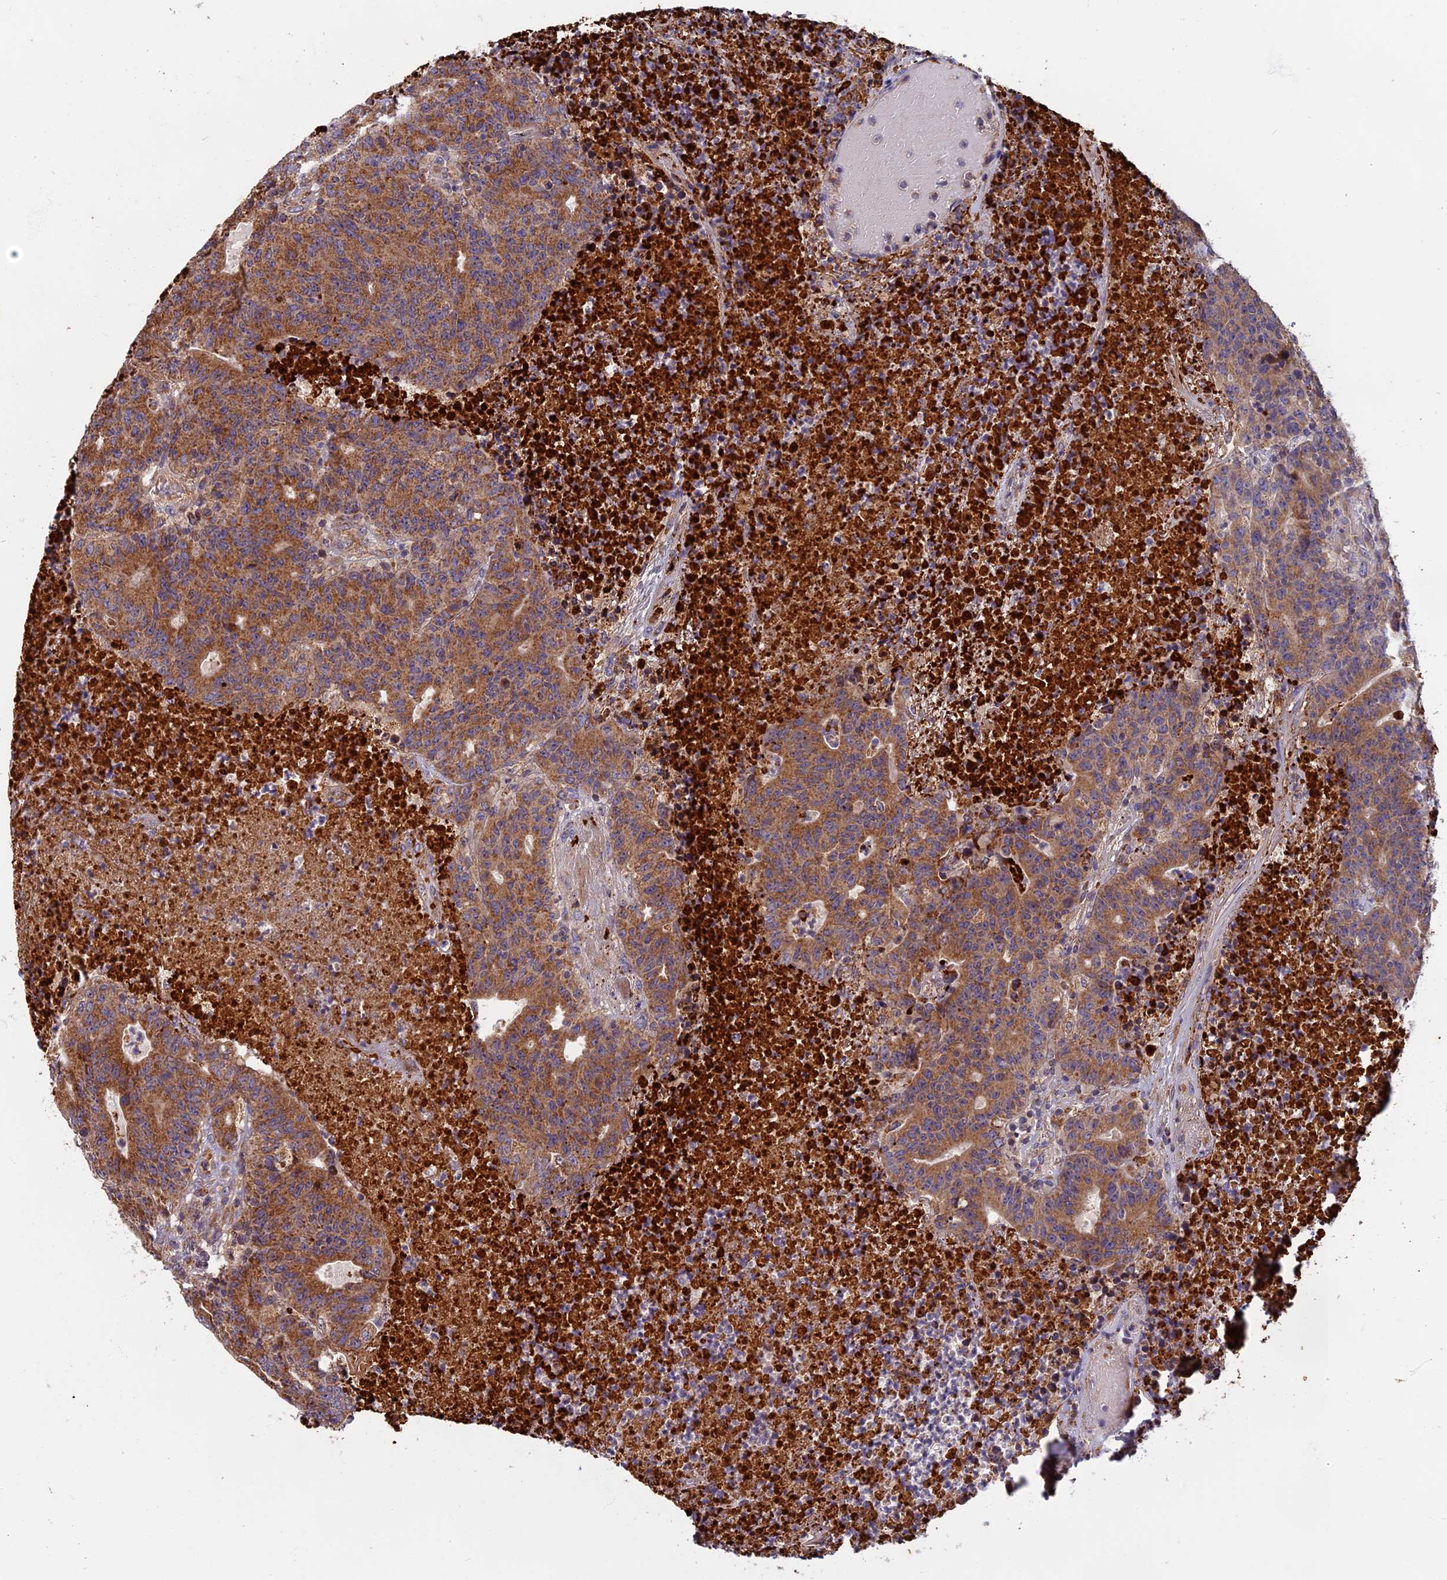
{"staining": {"intensity": "moderate", "quantity": ">75%", "location": "cytoplasmic/membranous"}, "tissue": "colorectal cancer", "cell_type": "Tumor cells", "image_type": "cancer", "snomed": [{"axis": "morphology", "description": "Adenocarcinoma, NOS"}, {"axis": "topography", "description": "Colon"}], "caption": "IHC image of colorectal cancer stained for a protein (brown), which shows medium levels of moderate cytoplasmic/membranous positivity in approximately >75% of tumor cells.", "gene": "EDAR", "patient": {"sex": "female", "age": 75}}